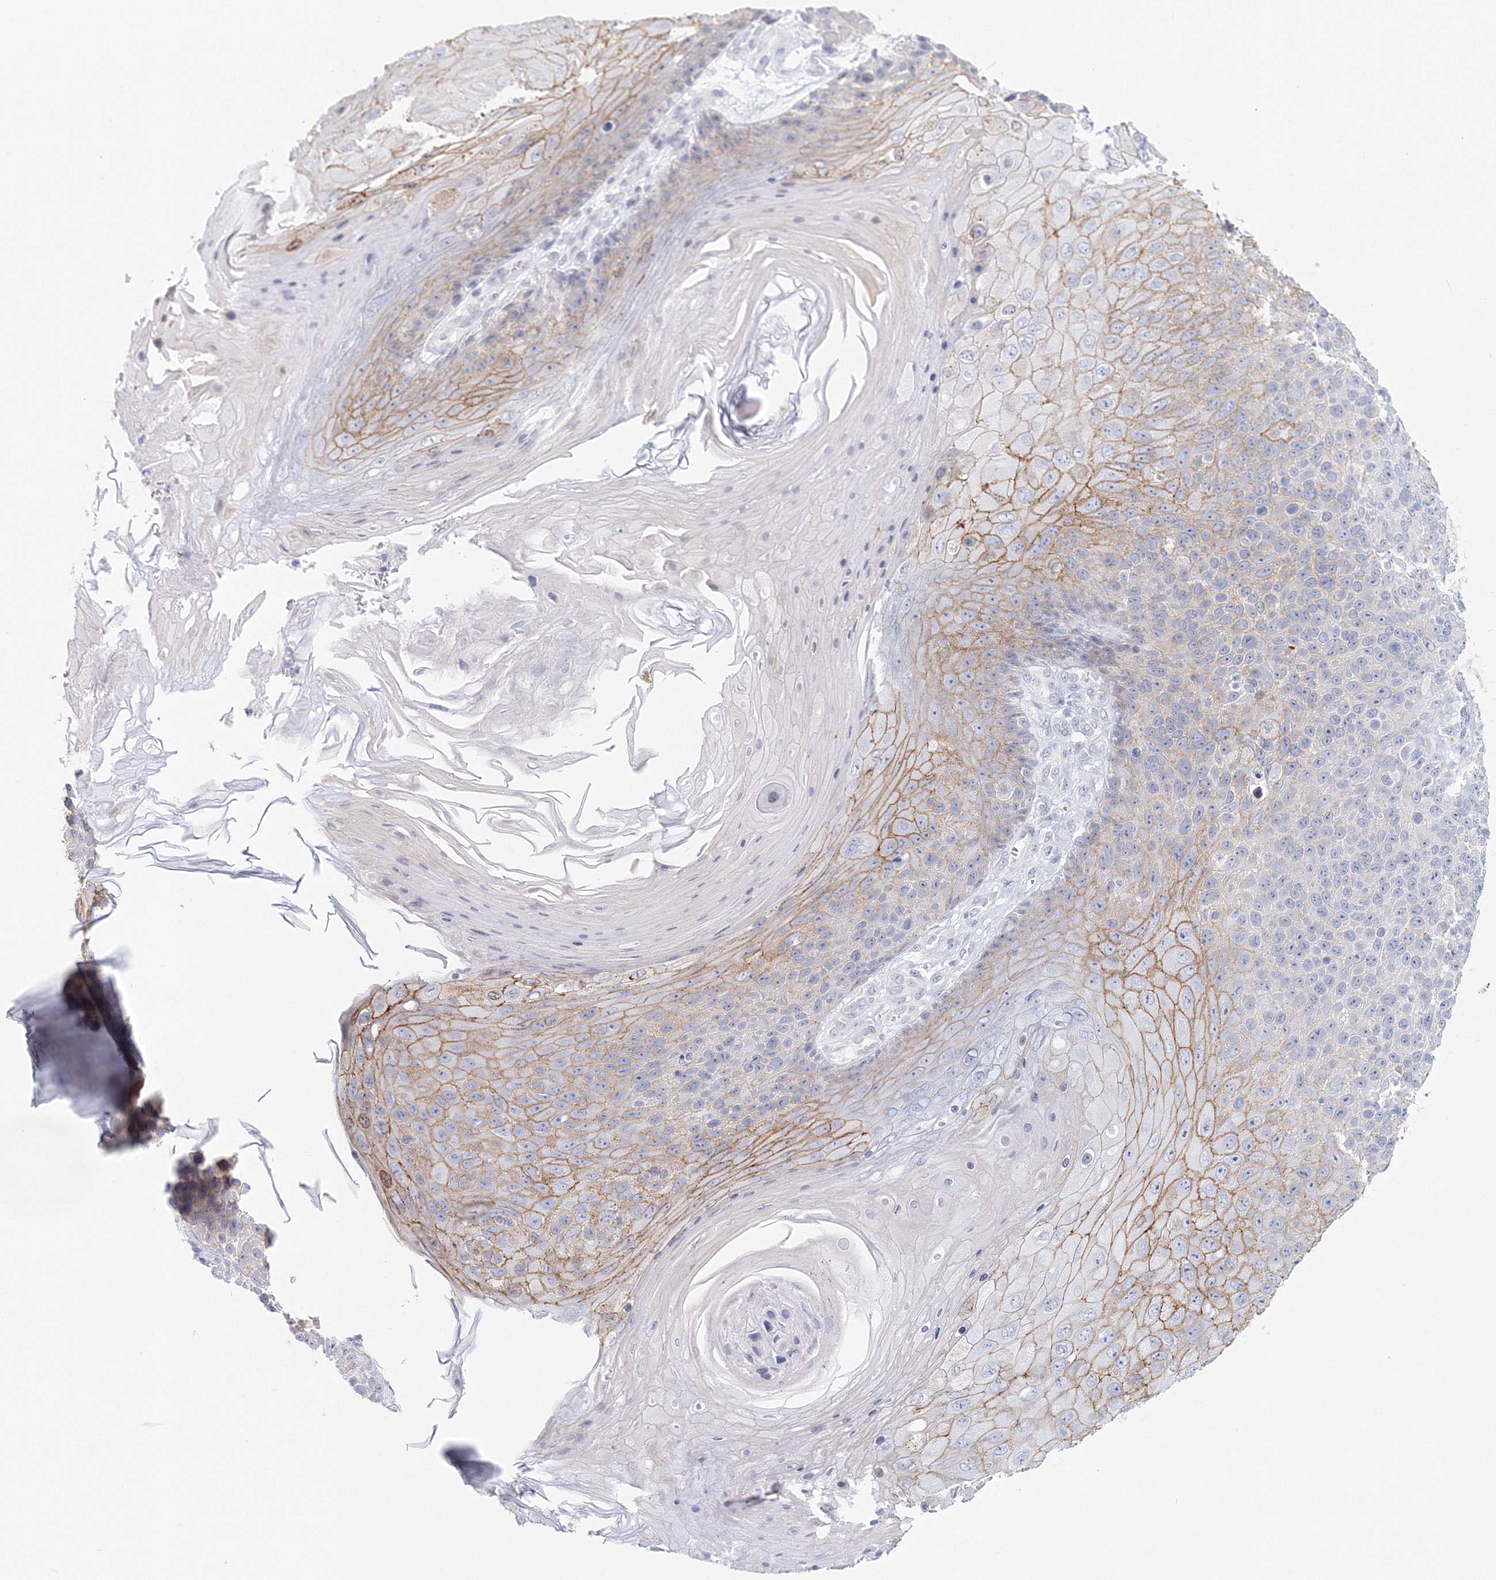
{"staining": {"intensity": "moderate", "quantity": "25%-75%", "location": "cytoplasmic/membranous"}, "tissue": "skin cancer", "cell_type": "Tumor cells", "image_type": "cancer", "snomed": [{"axis": "morphology", "description": "Squamous cell carcinoma, NOS"}, {"axis": "topography", "description": "Skin"}], "caption": "Immunohistochemistry (IHC) micrograph of neoplastic tissue: skin cancer (squamous cell carcinoma) stained using IHC reveals medium levels of moderate protein expression localized specifically in the cytoplasmic/membranous of tumor cells, appearing as a cytoplasmic/membranous brown color.", "gene": "VSIG1", "patient": {"sex": "female", "age": 88}}